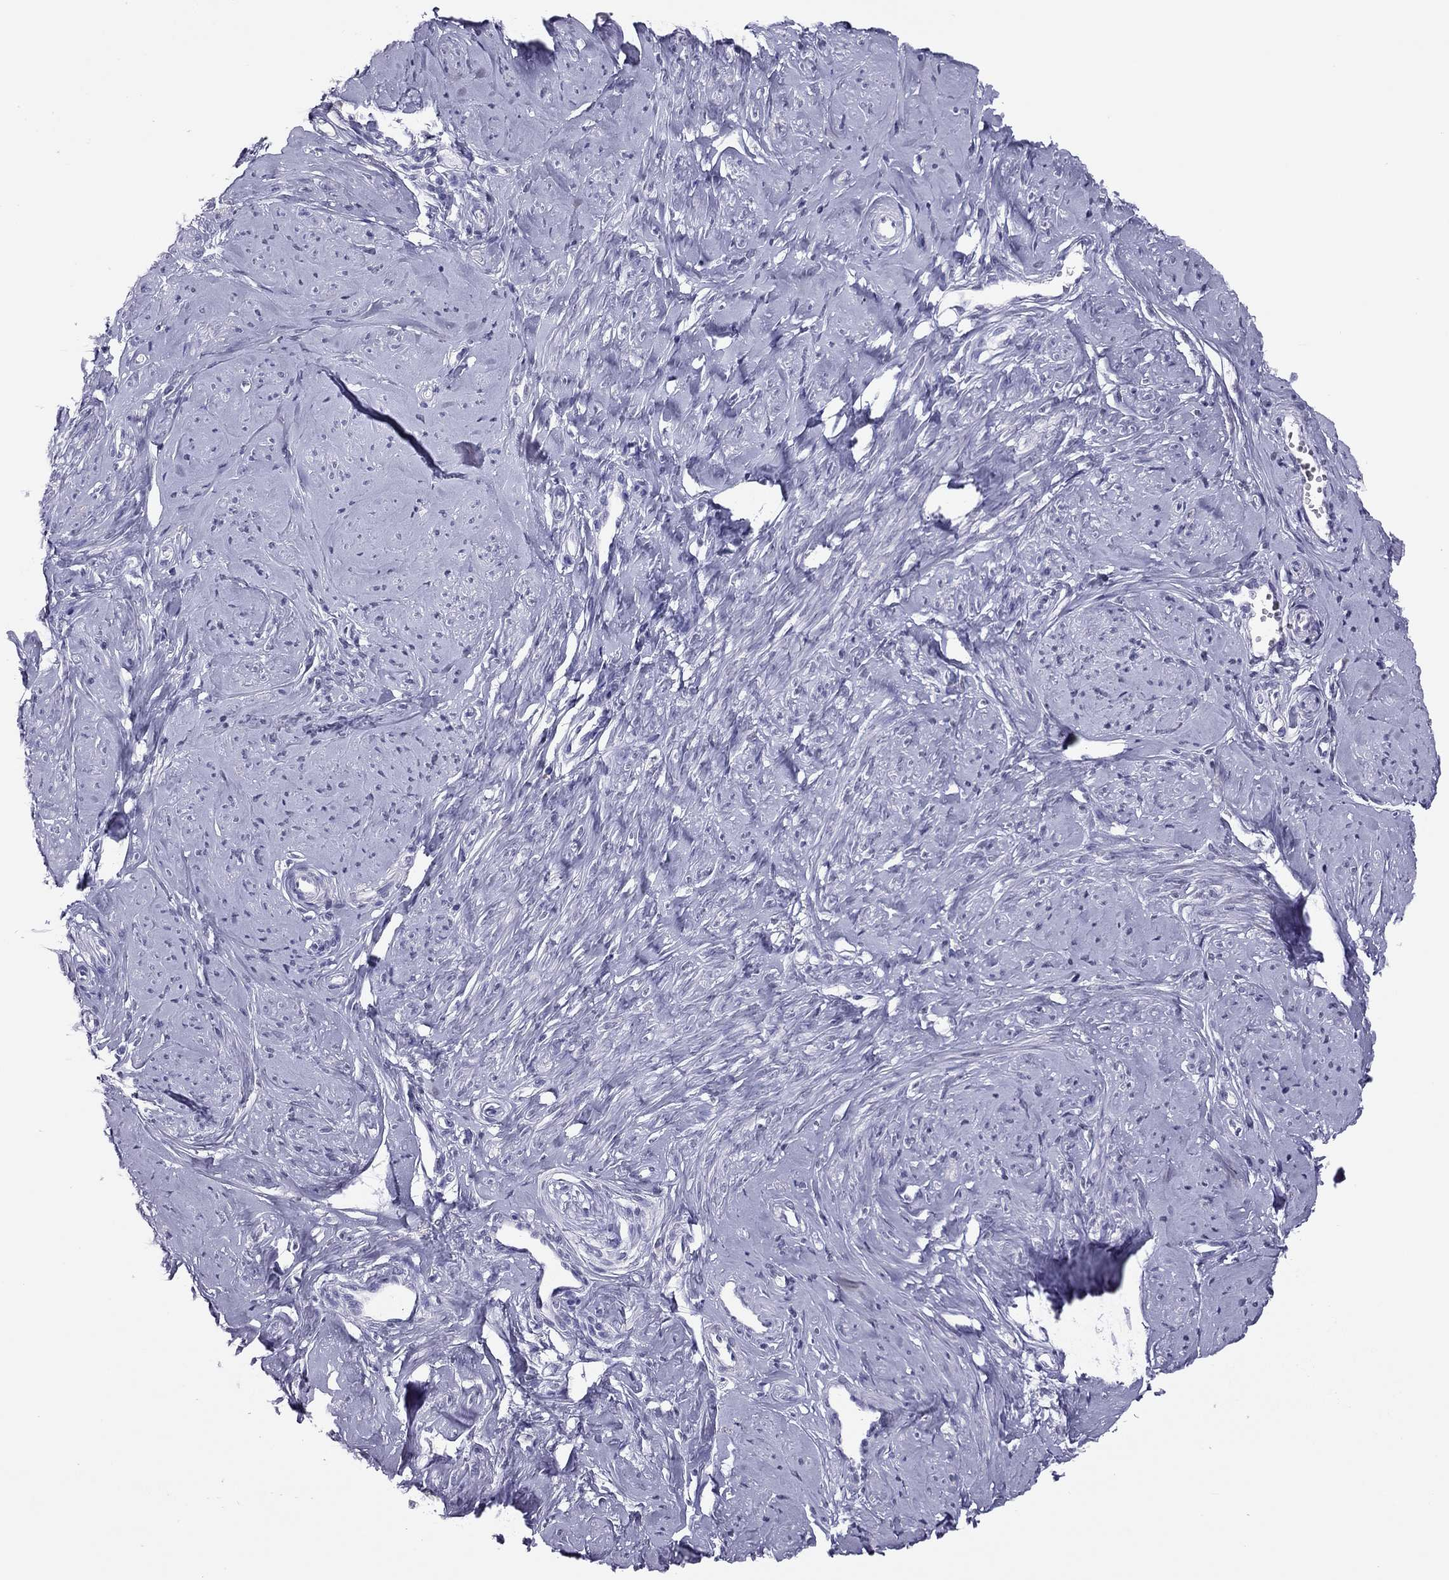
{"staining": {"intensity": "negative", "quantity": "none", "location": "none"}, "tissue": "smooth muscle", "cell_type": "Smooth muscle cells", "image_type": "normal", "snomed": [{"axis": "morphology", "description": "Normal tissue, NOS"}, {"axis": "topography", "description": "Smooth muscle"}], "caption": "DAB immunohistochemical staining of unremarkable smooth muscle displays no significant positivity in smooth muscle cells. Nuclei are stained in blue.", "gene": "PHOX2A", "patient": {"sex": "female", "age": 48}}